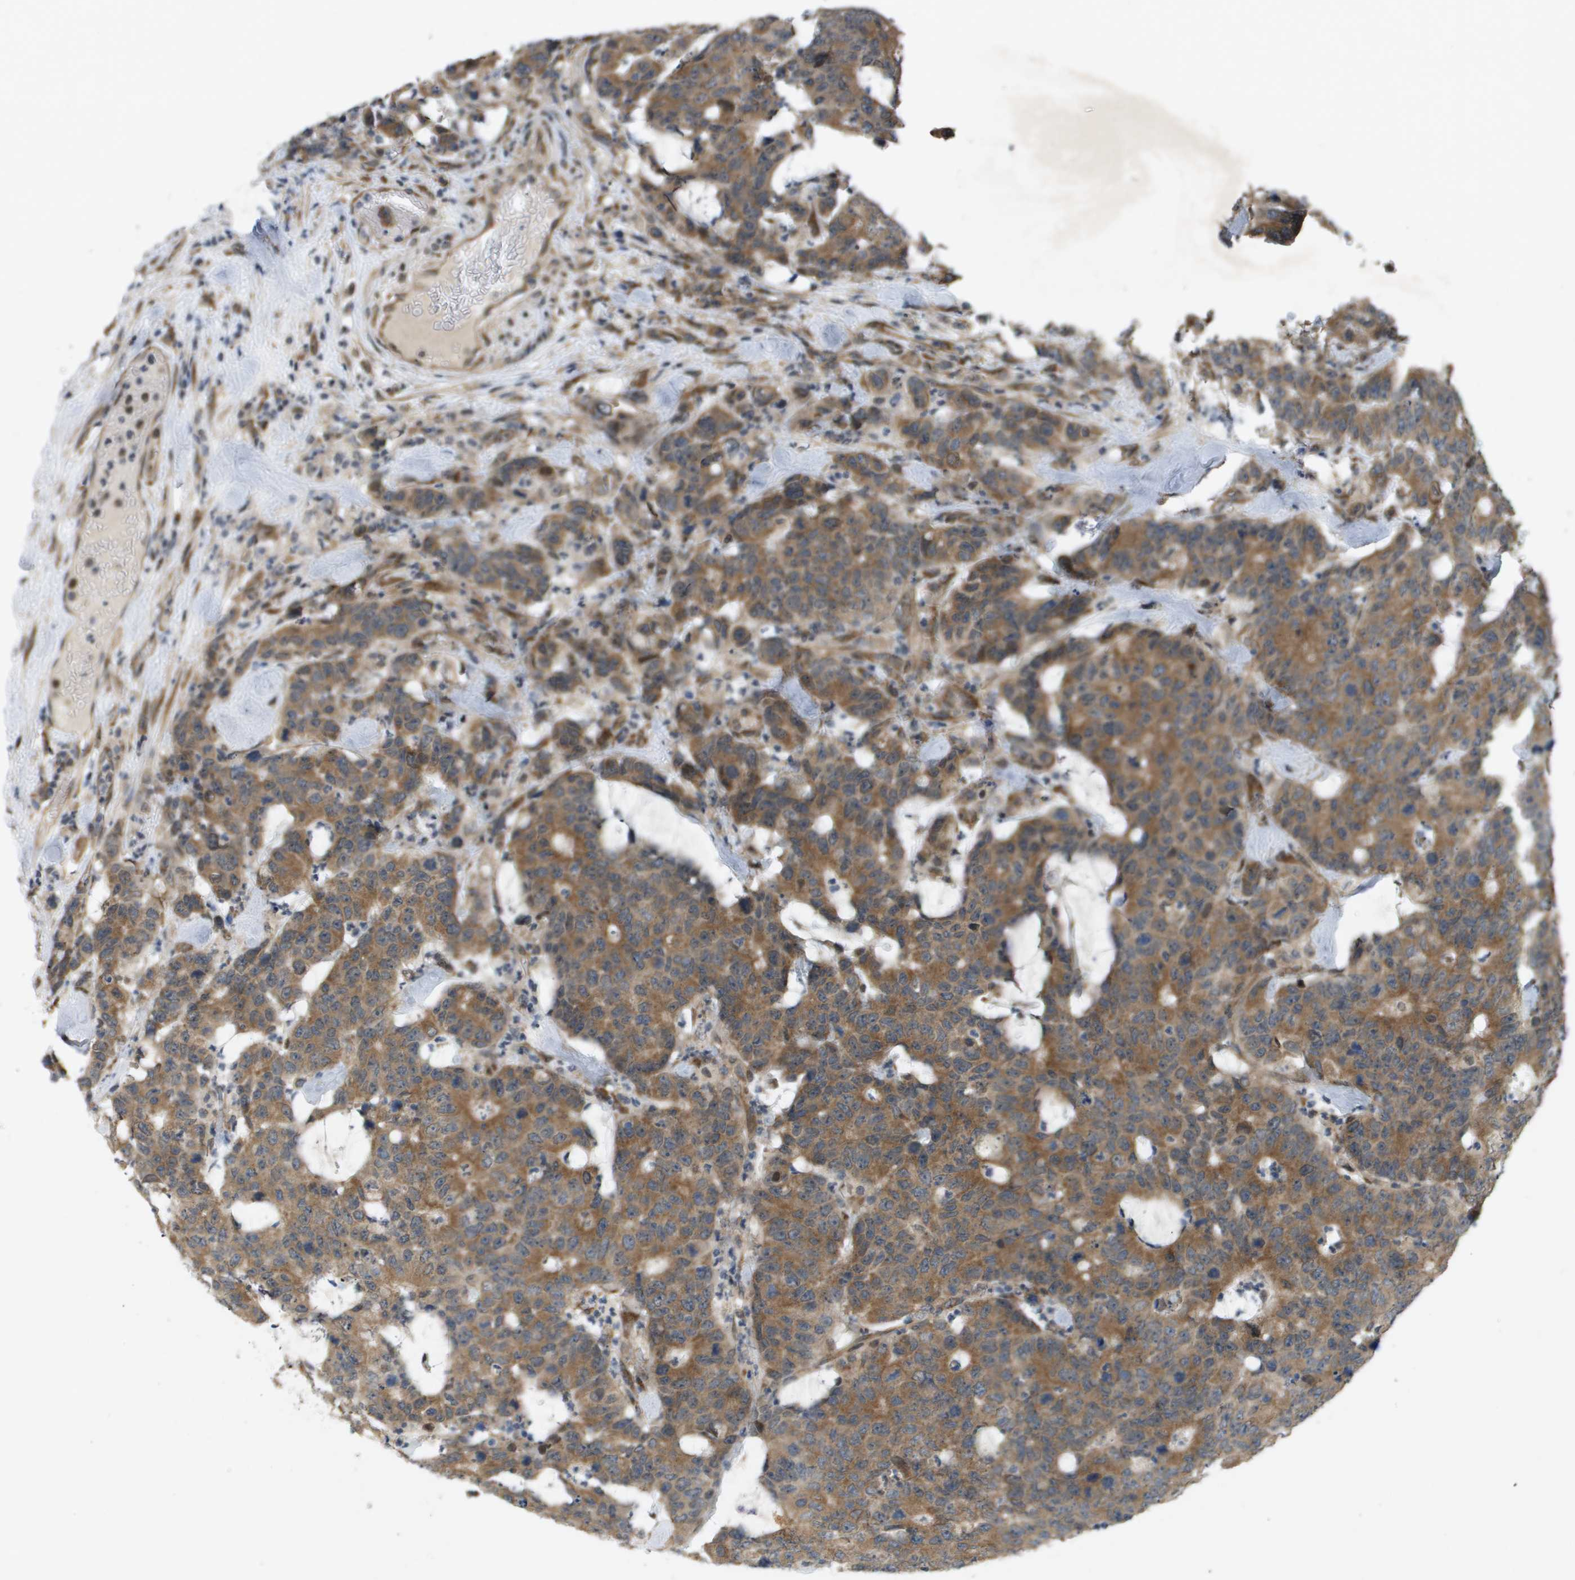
{"staining": {"intensity": "moderate", "quantity": ">75%", "location": "cytoplasmic/membranous"}, "tissue": "colorectal cancer", "cell_type": "Tumor cells", "image_type": "cancer", "snomed": [{"axis": "morphology", "description": "Adenocarcinoma, NOS"}, {"axis": "topography", "description": "Colon"}], "caption": "Brown immunohistochemical staining in adenocarcinoma (colorectal) reveals moderate cytoplasmic/membranous positivity in approximately >75% of tumor cells.", "gene": "IFNLR1", "patient": {"sex": "female", "age": 86}}